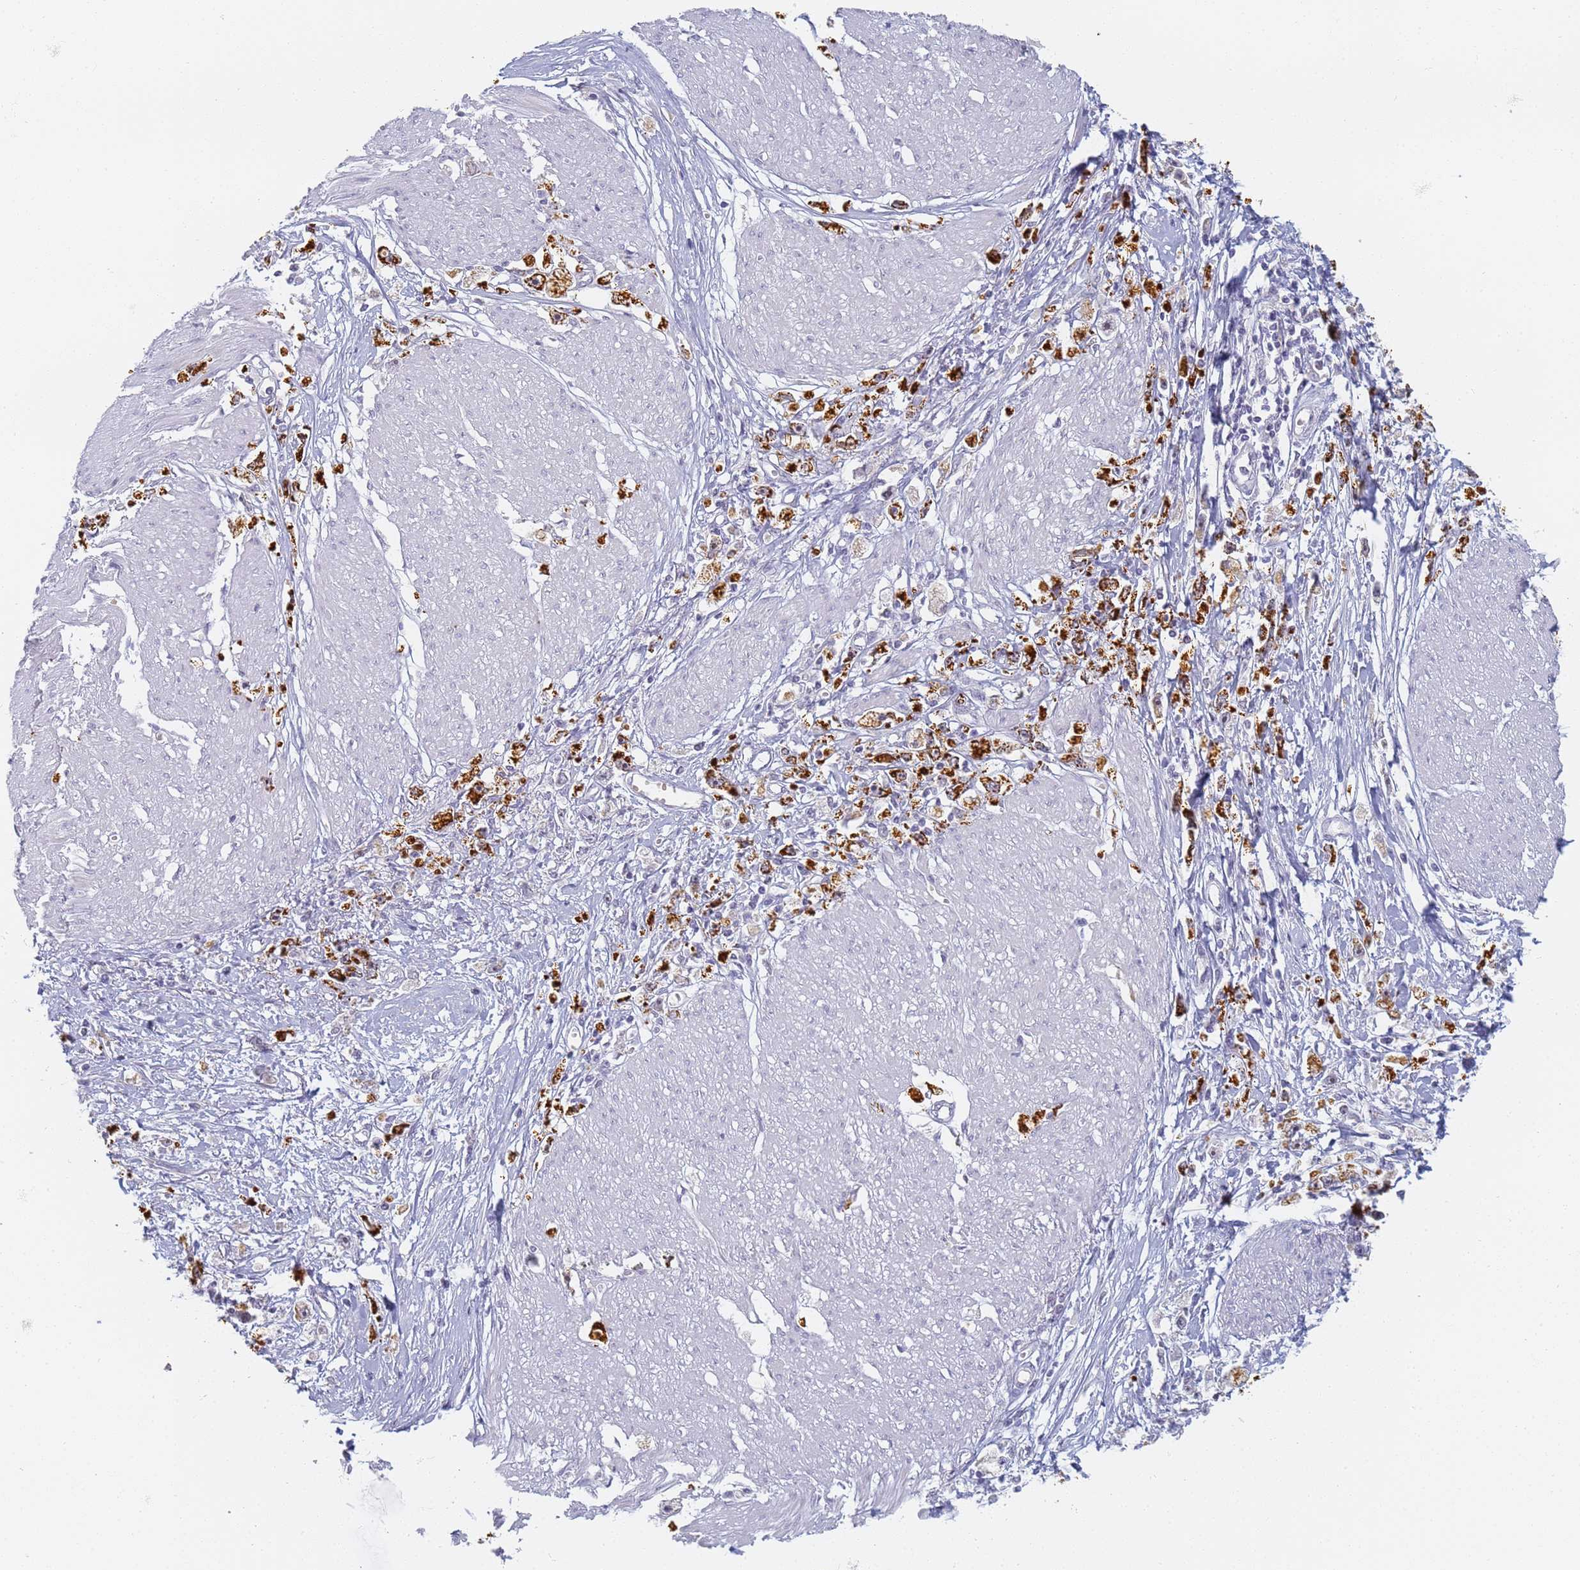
{"staining": {"intensity": "strong", "quantity": ">75%", "location": "cytoplasmic/membranous"}, "tissue": "stomach cancer", "cell_type": "Tumor cells", "image_type": "cancer", "snomed": [{"axis": "morphology", "description": "Adenocarcinoma, NOS"}, {"axis": "topography", "description": "Stomach"}], "caption": "Brown immunohistochemical staining in stomach cancer (adenocarcinoma) shows strong cytoplasmic/membranous expression in about >75% of tumor cells.", "gene": "SLC38A9", "patient": {"sex": "female", "age": 59}}